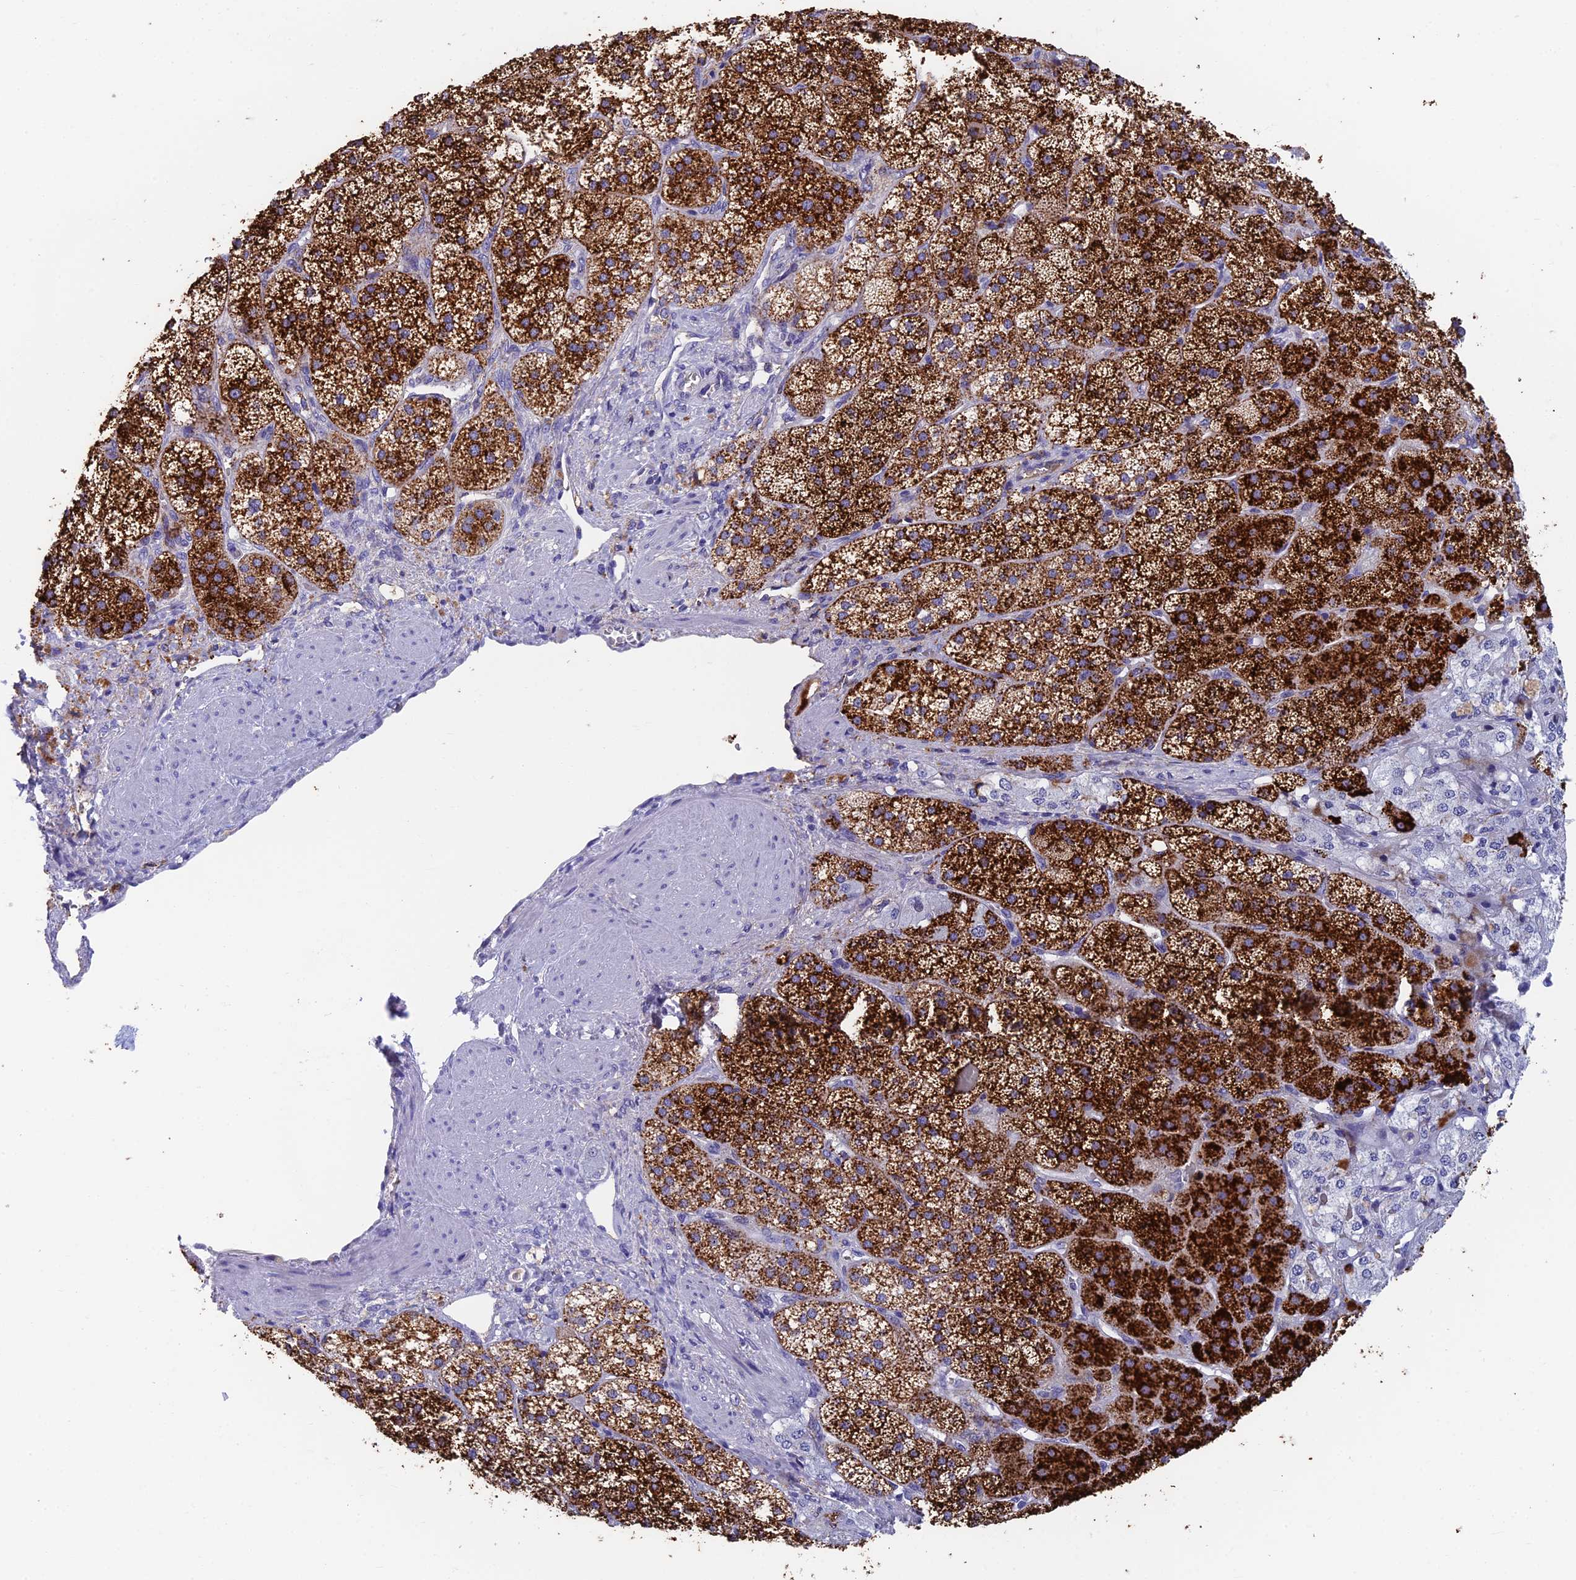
{"staining": {"intensity": "strong", "quantity": ">75%", "location": "cytoplasmic/membranous"}, "tissue": "adrenal gland", "cell_type": "Glandular cells", "image_type": "normal", "snomed": [{"axis": "morphology", "description": "Normal tissue, NOS"}, {"axis": "topography", "description": "Adrenal gland"}], "caption": "This is an image of IHC staining of benign adrenal gland, which shows strong staining in the cytoplasmic/membranous of glandular cells.", "gene": "ADAMTS13", "patient": {"sex": "male", "age": 57}}